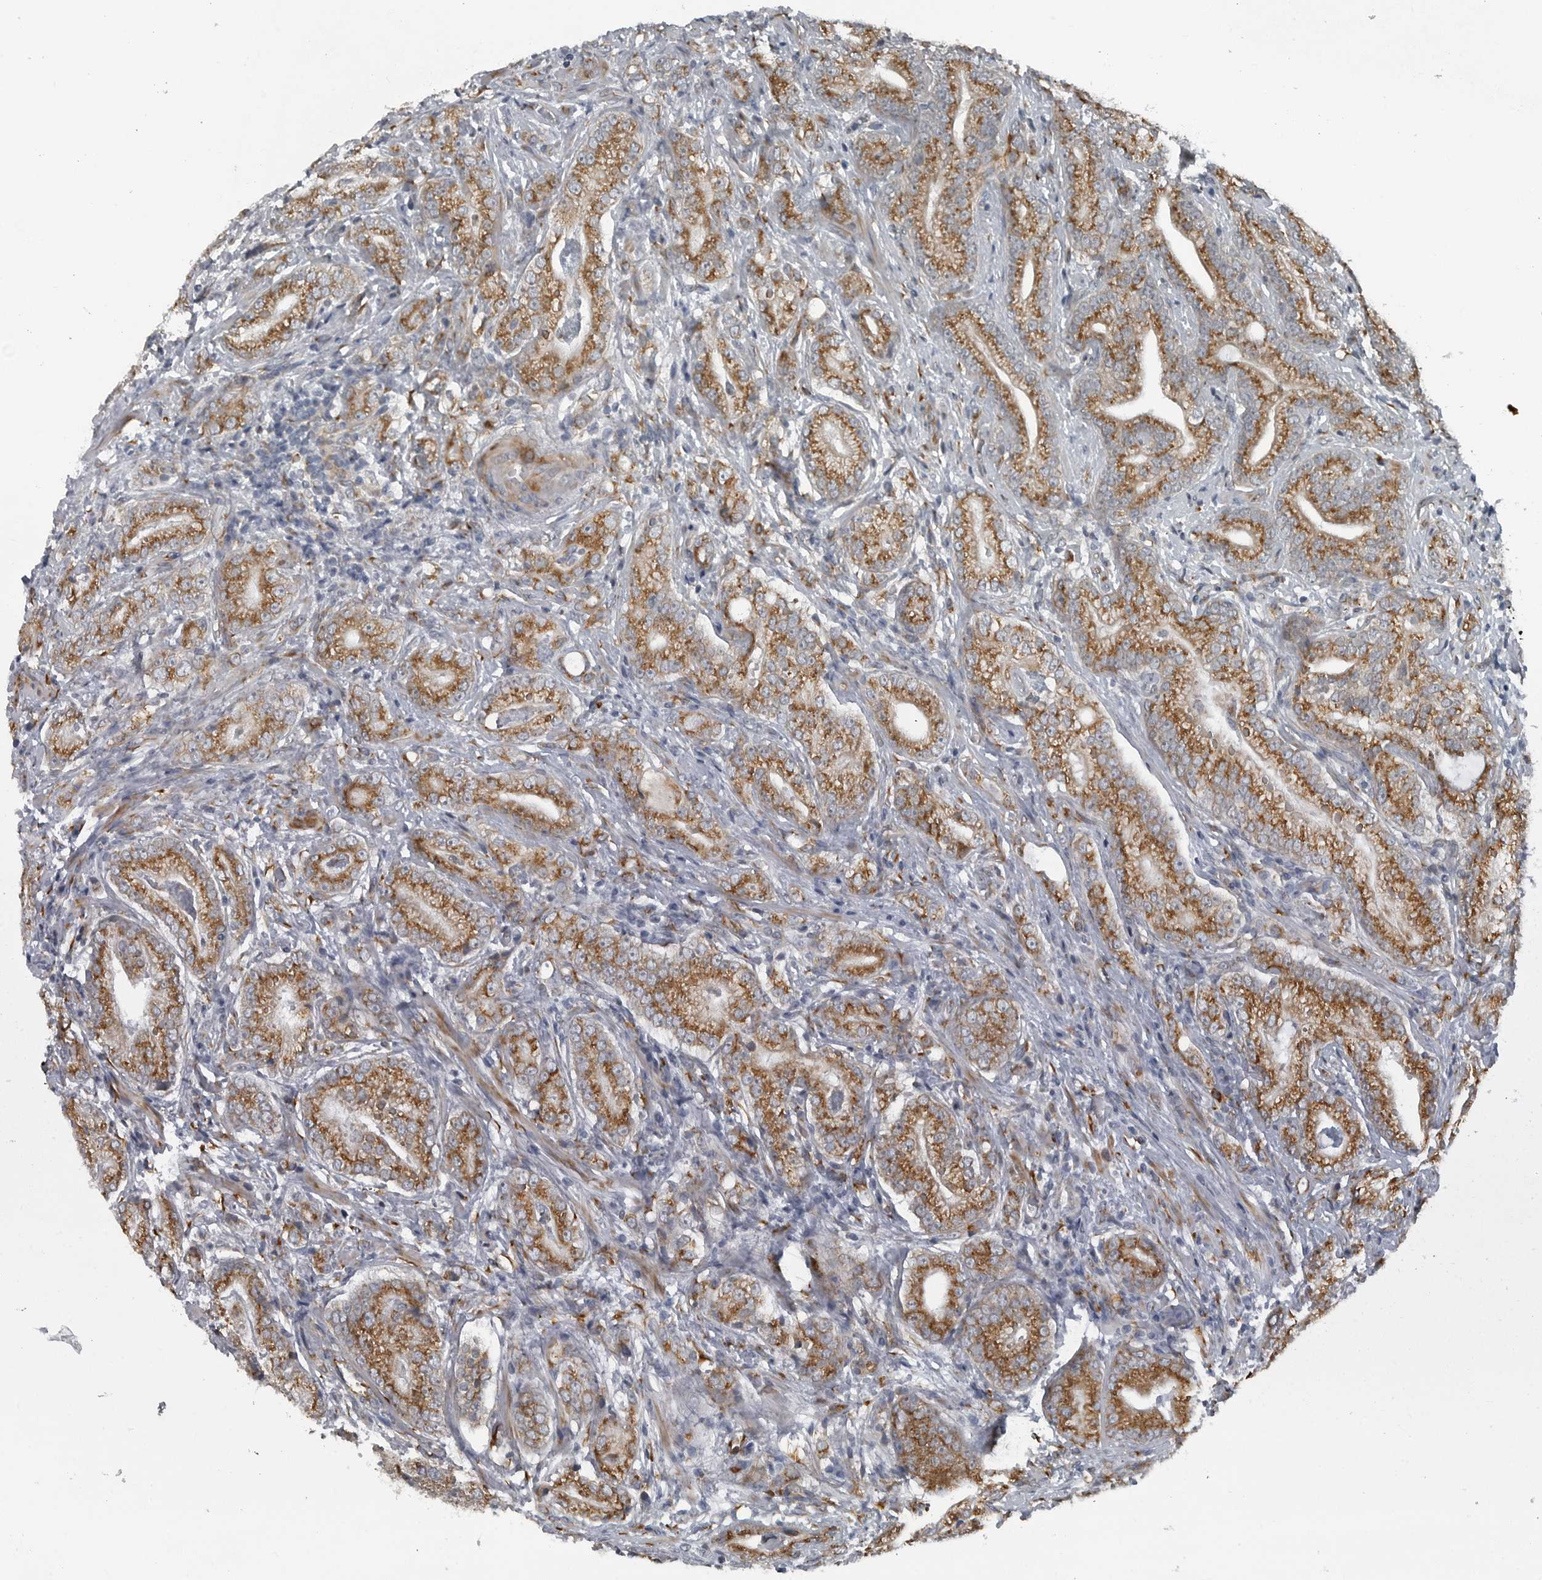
{"staining": {"intensity": "moderate", "quantity": ">75%", "location": "cytoplasmic/membranous"}, "tissue": "prostate cancer", "cell_type": "Tumor cells", "image_type": "cancer", "snomed": [{"axis": "morphology", "description": "Adenocarcinoma, High grade"}, {"axis": "topography", "description": "Prostate"}], "caption": "A brown stain labels moderate cytoplasmic/membranous positivity of a protein in human prostate high-grade adenocarcinoma tumor cells.", "gene": "CEP85", "patient": {"sex": "male", "age": 57}}